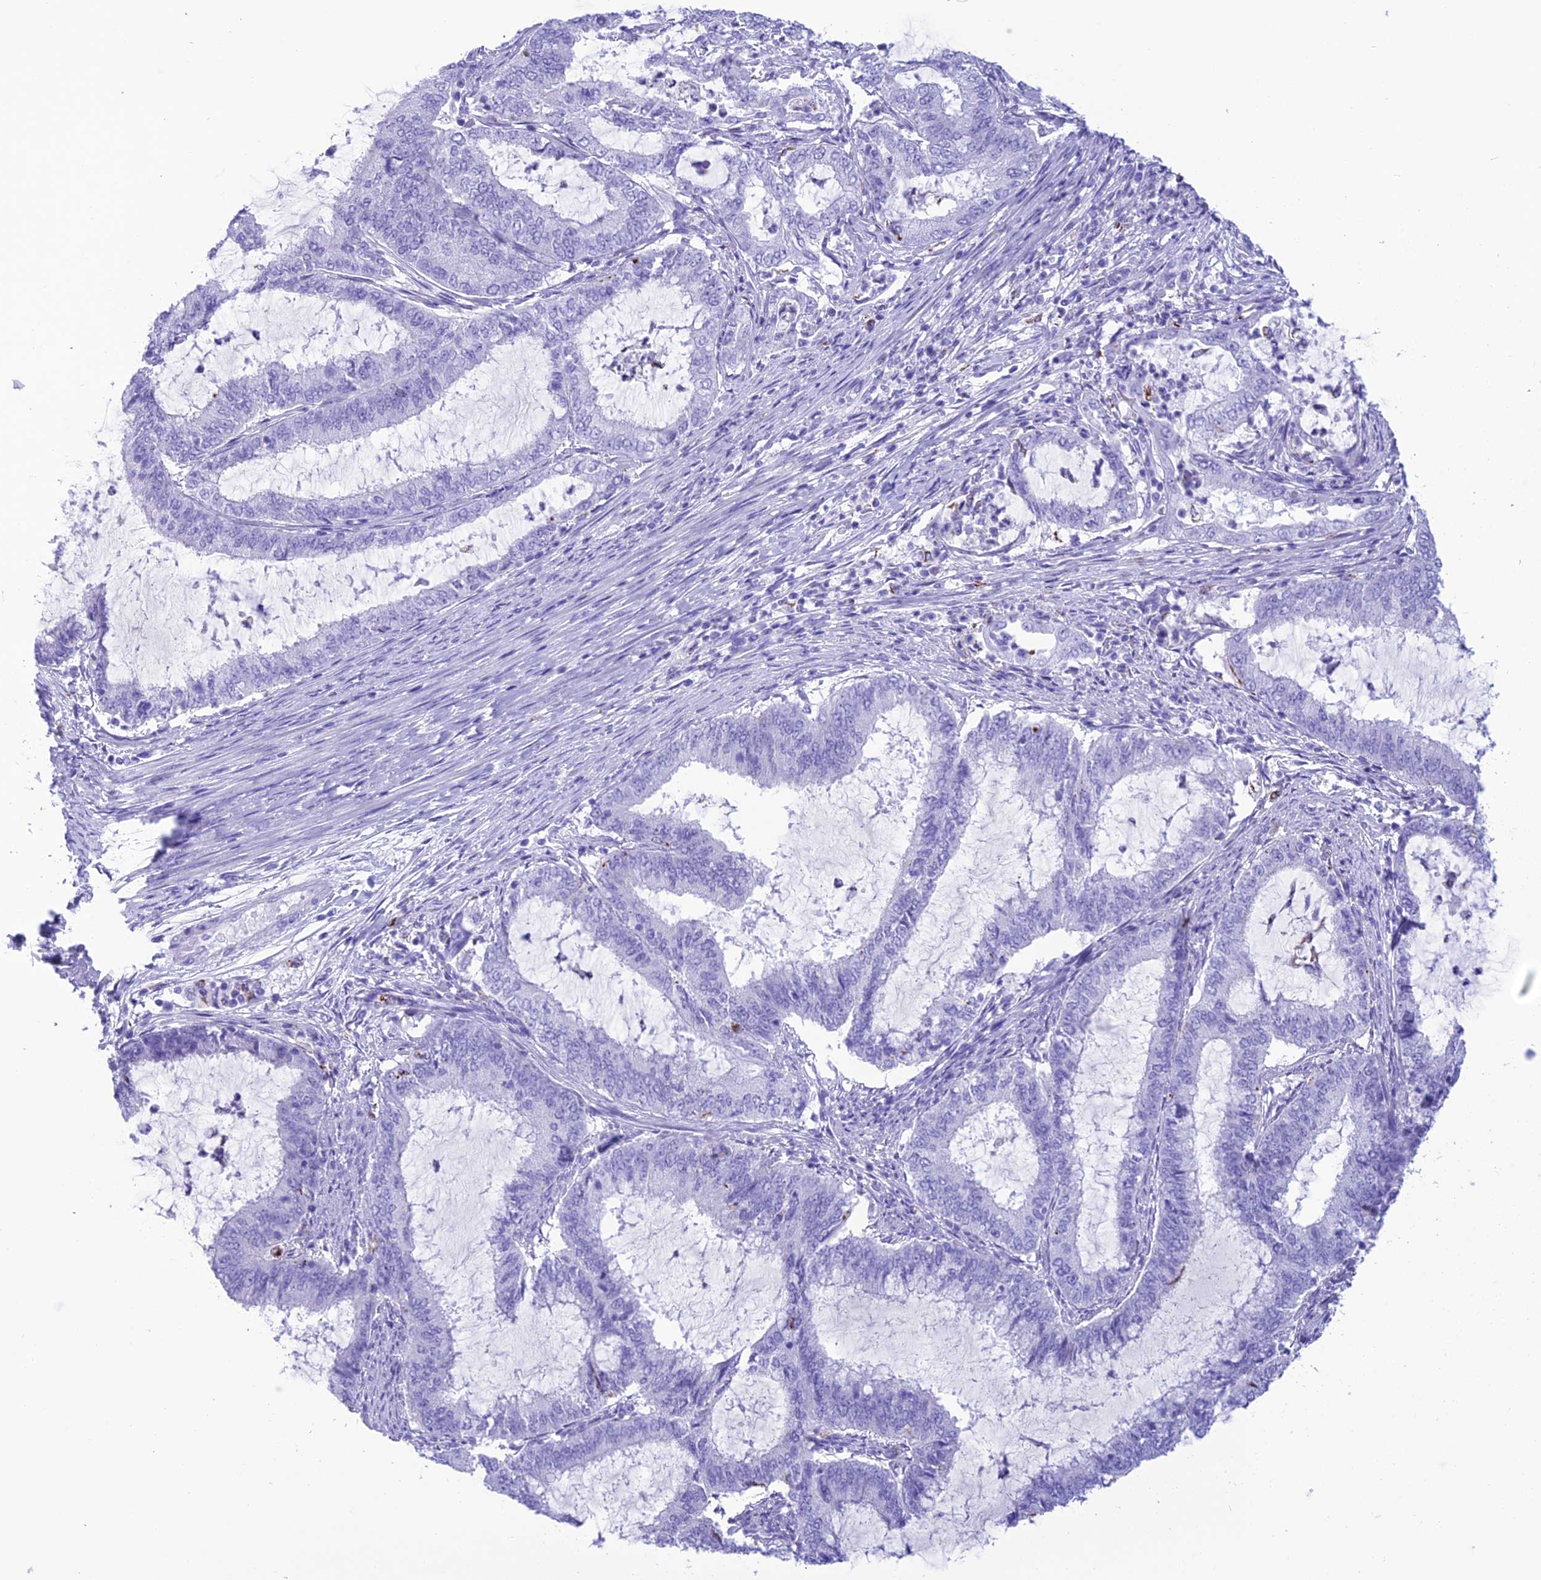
{"staining": {"intensity": "negative", "quantity": "none", "location": "none"}, "tissue": "endometrial cancer", "cell_type": "Tumor cells", "image_type": "cancer", "snomed": [{"axis": "morphology", "description": "Adenocarcinoma, NOS"}, {"axis": "topography", "description": "Endometrium"}], "caption": "This is a histopathology image of immunohistochemistry staining of adenocarcinoma (endometrial), which shows no staining in tumor cells.", "gene": "TRAM1L1", "patient": {"sex": "female", "age": 51}}